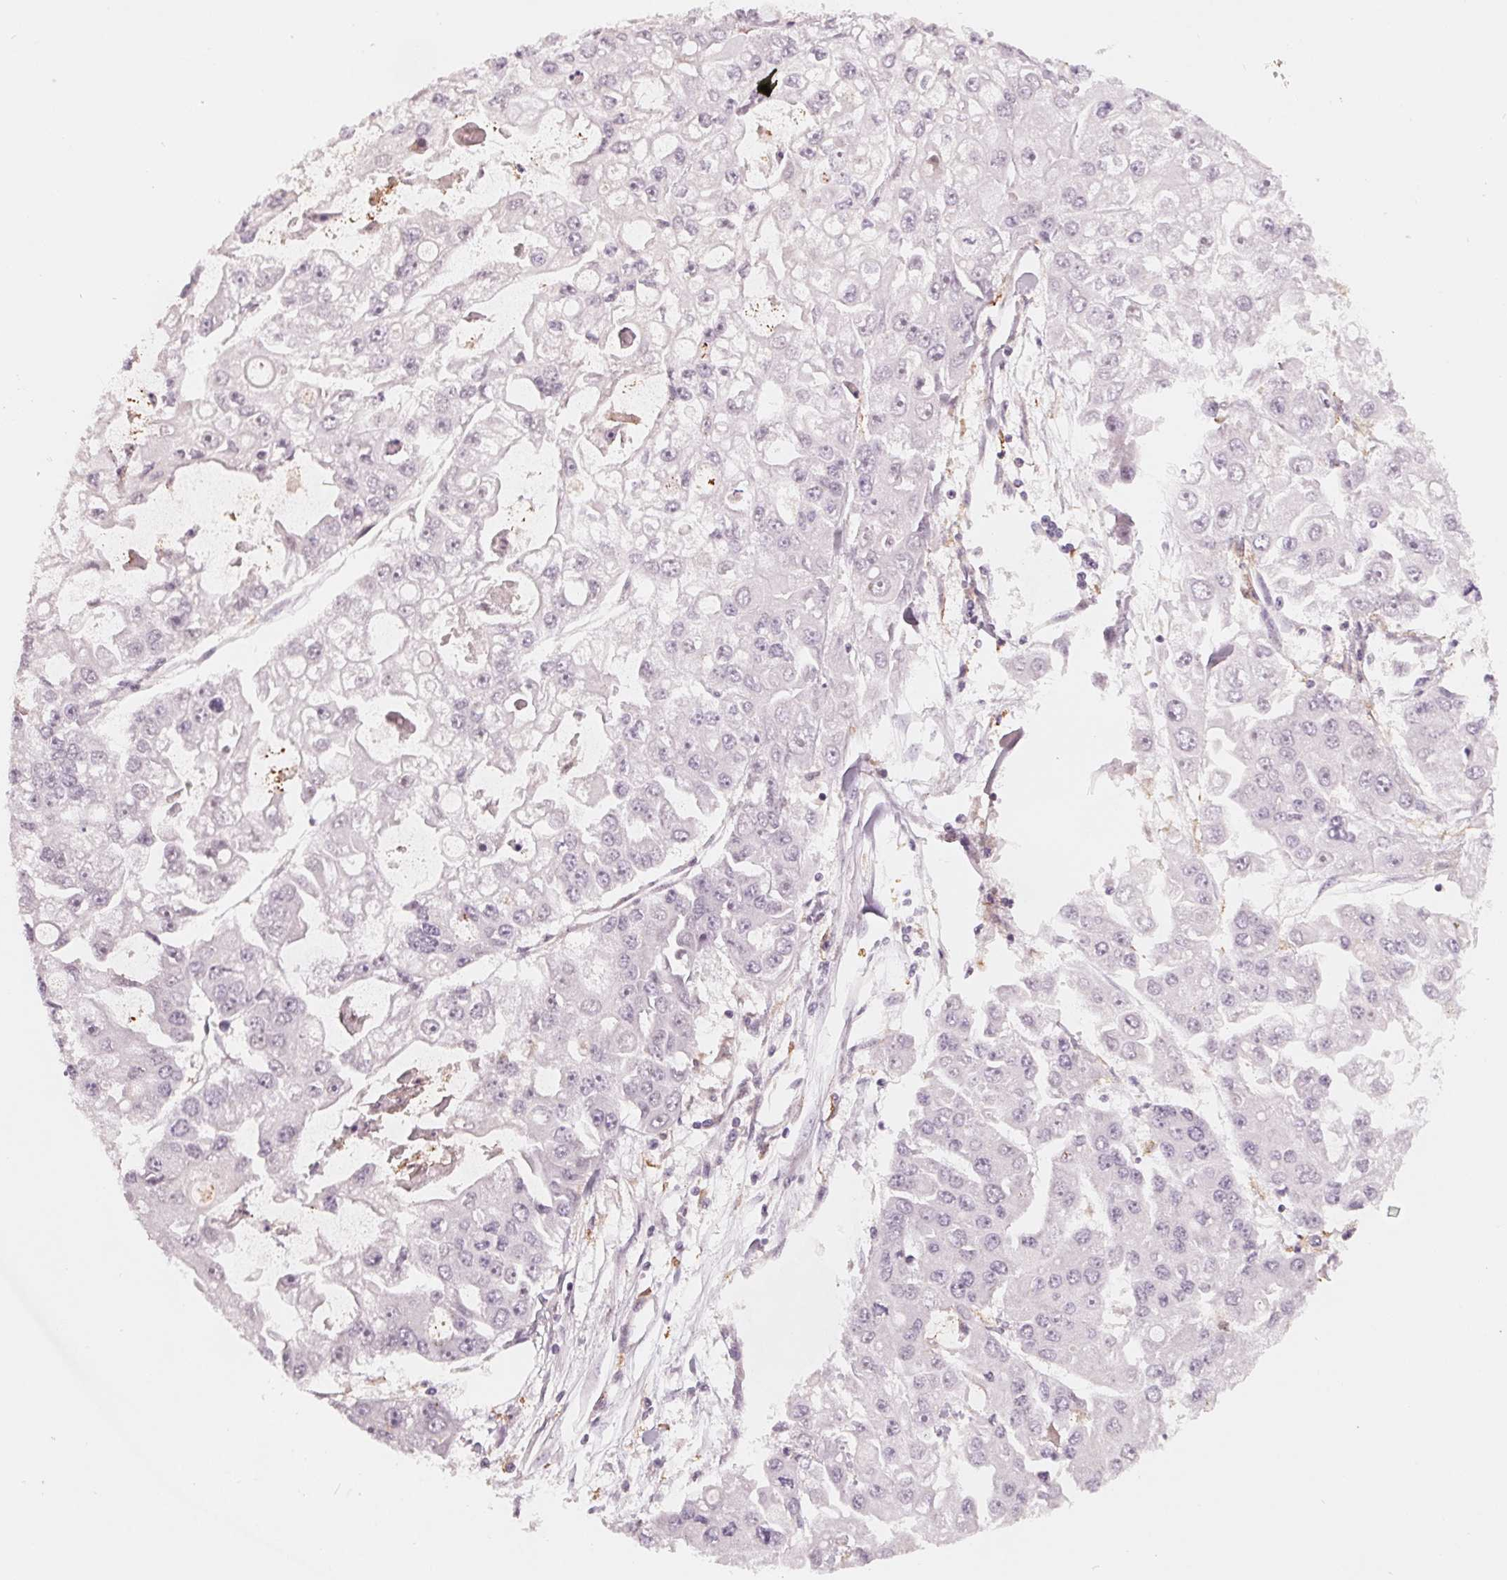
{"staining": {"intensity": "negative", "quantity": "none", "location": "none"}, "tissue": "ovarian cancer", "cell_type": "Tumor cells", "image_type": "cancer", "snomed": [{"axis": "morphology", "description": "Cystadenocarcinoma, serous, NOS"}, {"axis": "topography", "description": "Ovary"}], "caption": "A micrograph of ovarian serous cystadenocarcinoma stained for a protein reveals no brown staining in tumor cells.", "gene": "IL9R", "patient": {"sex": "female", "age": 56}}